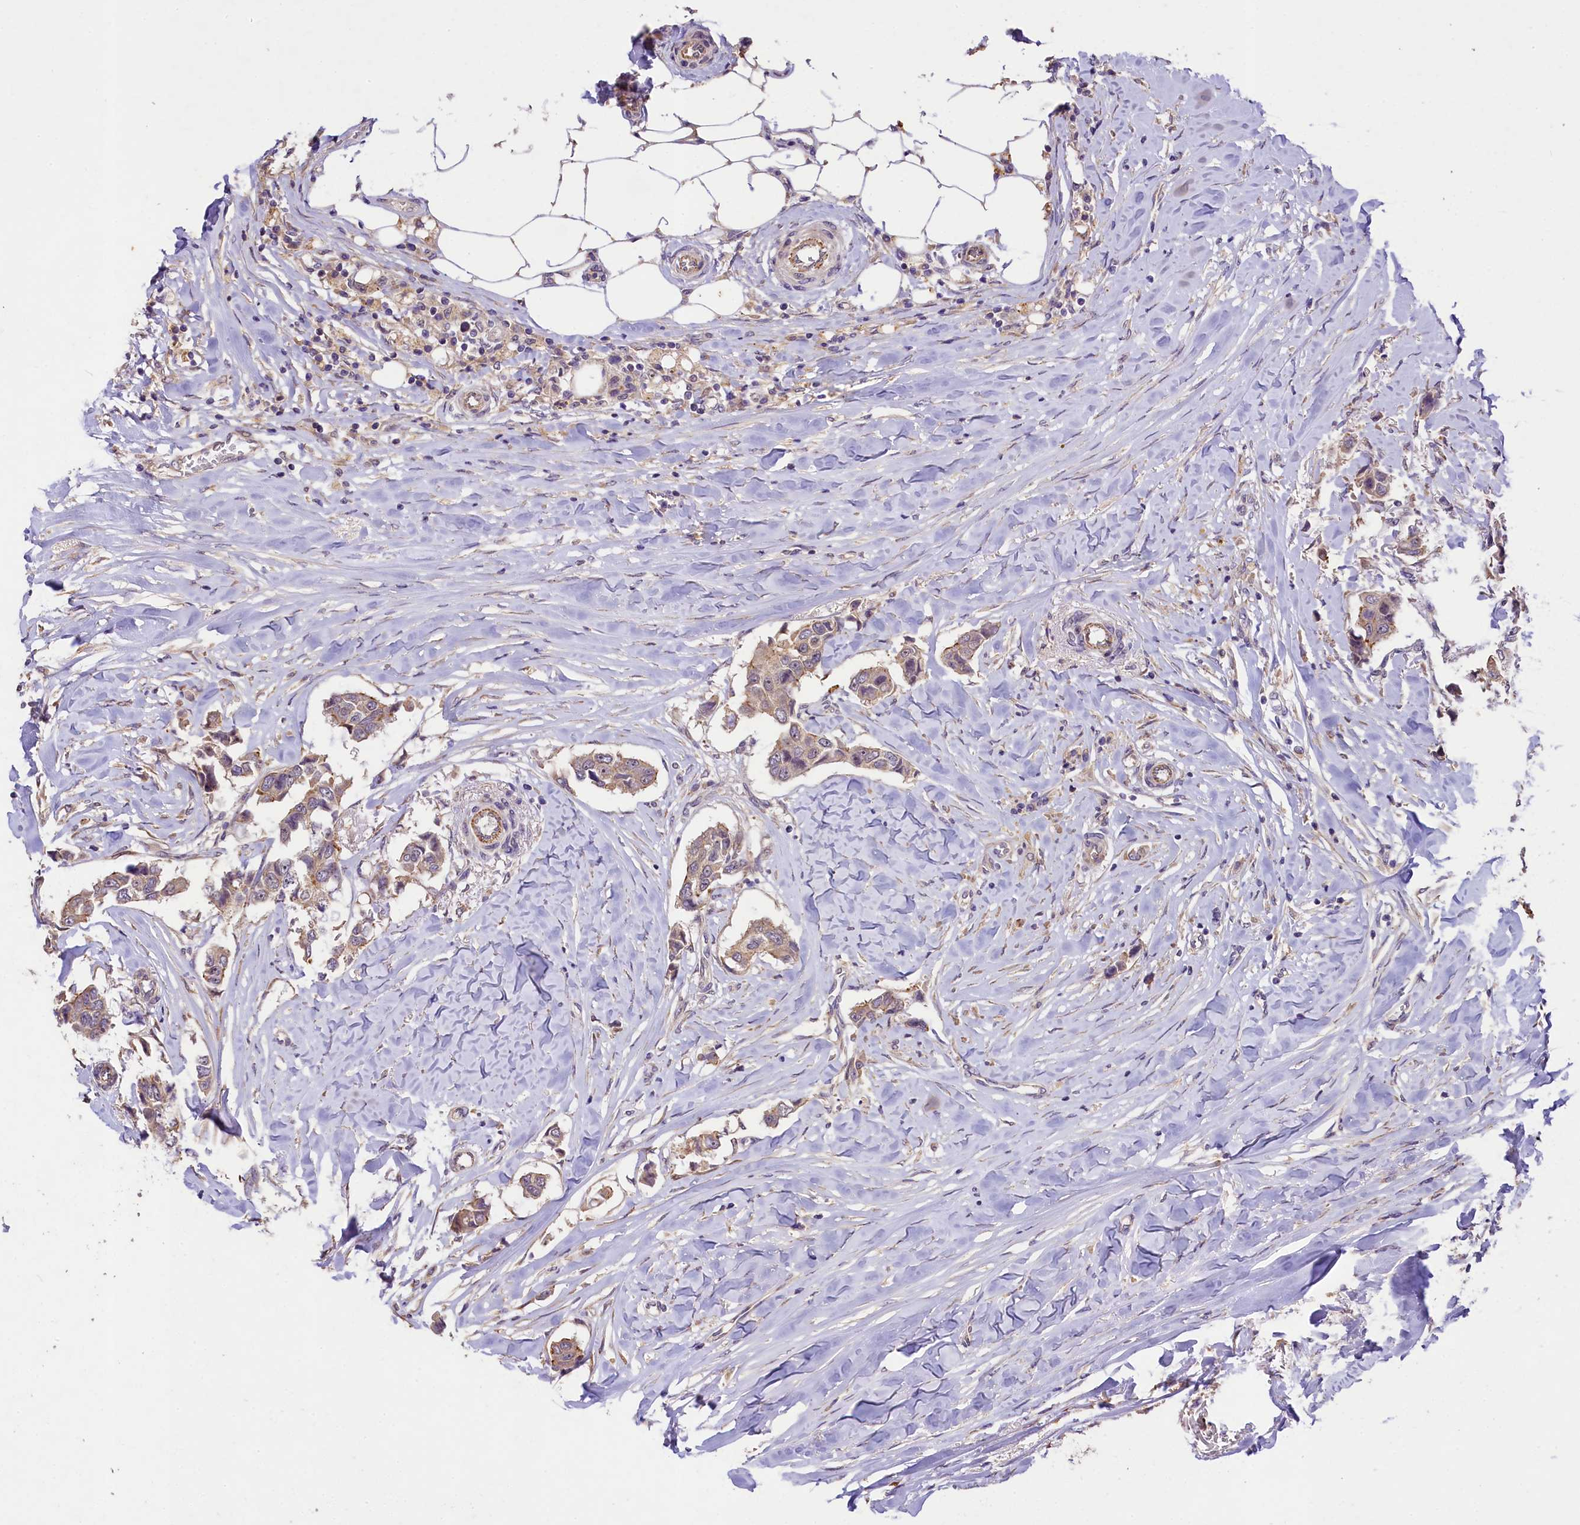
{"staining": {"intensity": "weak", "quantity": ">75%", "location": "cytoplasmic/membranous"}, "tissue": "breast cancer", "cell_type": "Tumor cells", "image_type": "cancer", "snomed": [{"axis": "morphology", "description": "Duct carcinoma"}, {"axis": "topography", "description": "Breast"}], "caption": "Immunohistochemistry micrograph of neoplastic tissue: breast cancer (infiltrating ductal carcinoma) stained using IHC reveals low levels of weak protein expression localized specifically in the cytoplasmic/membranous of tumor cells, appearing as a cytoplasmic/membranous brown color.", "gene": "UBXN6", "patient": {"sex": "female", "age": 80}}